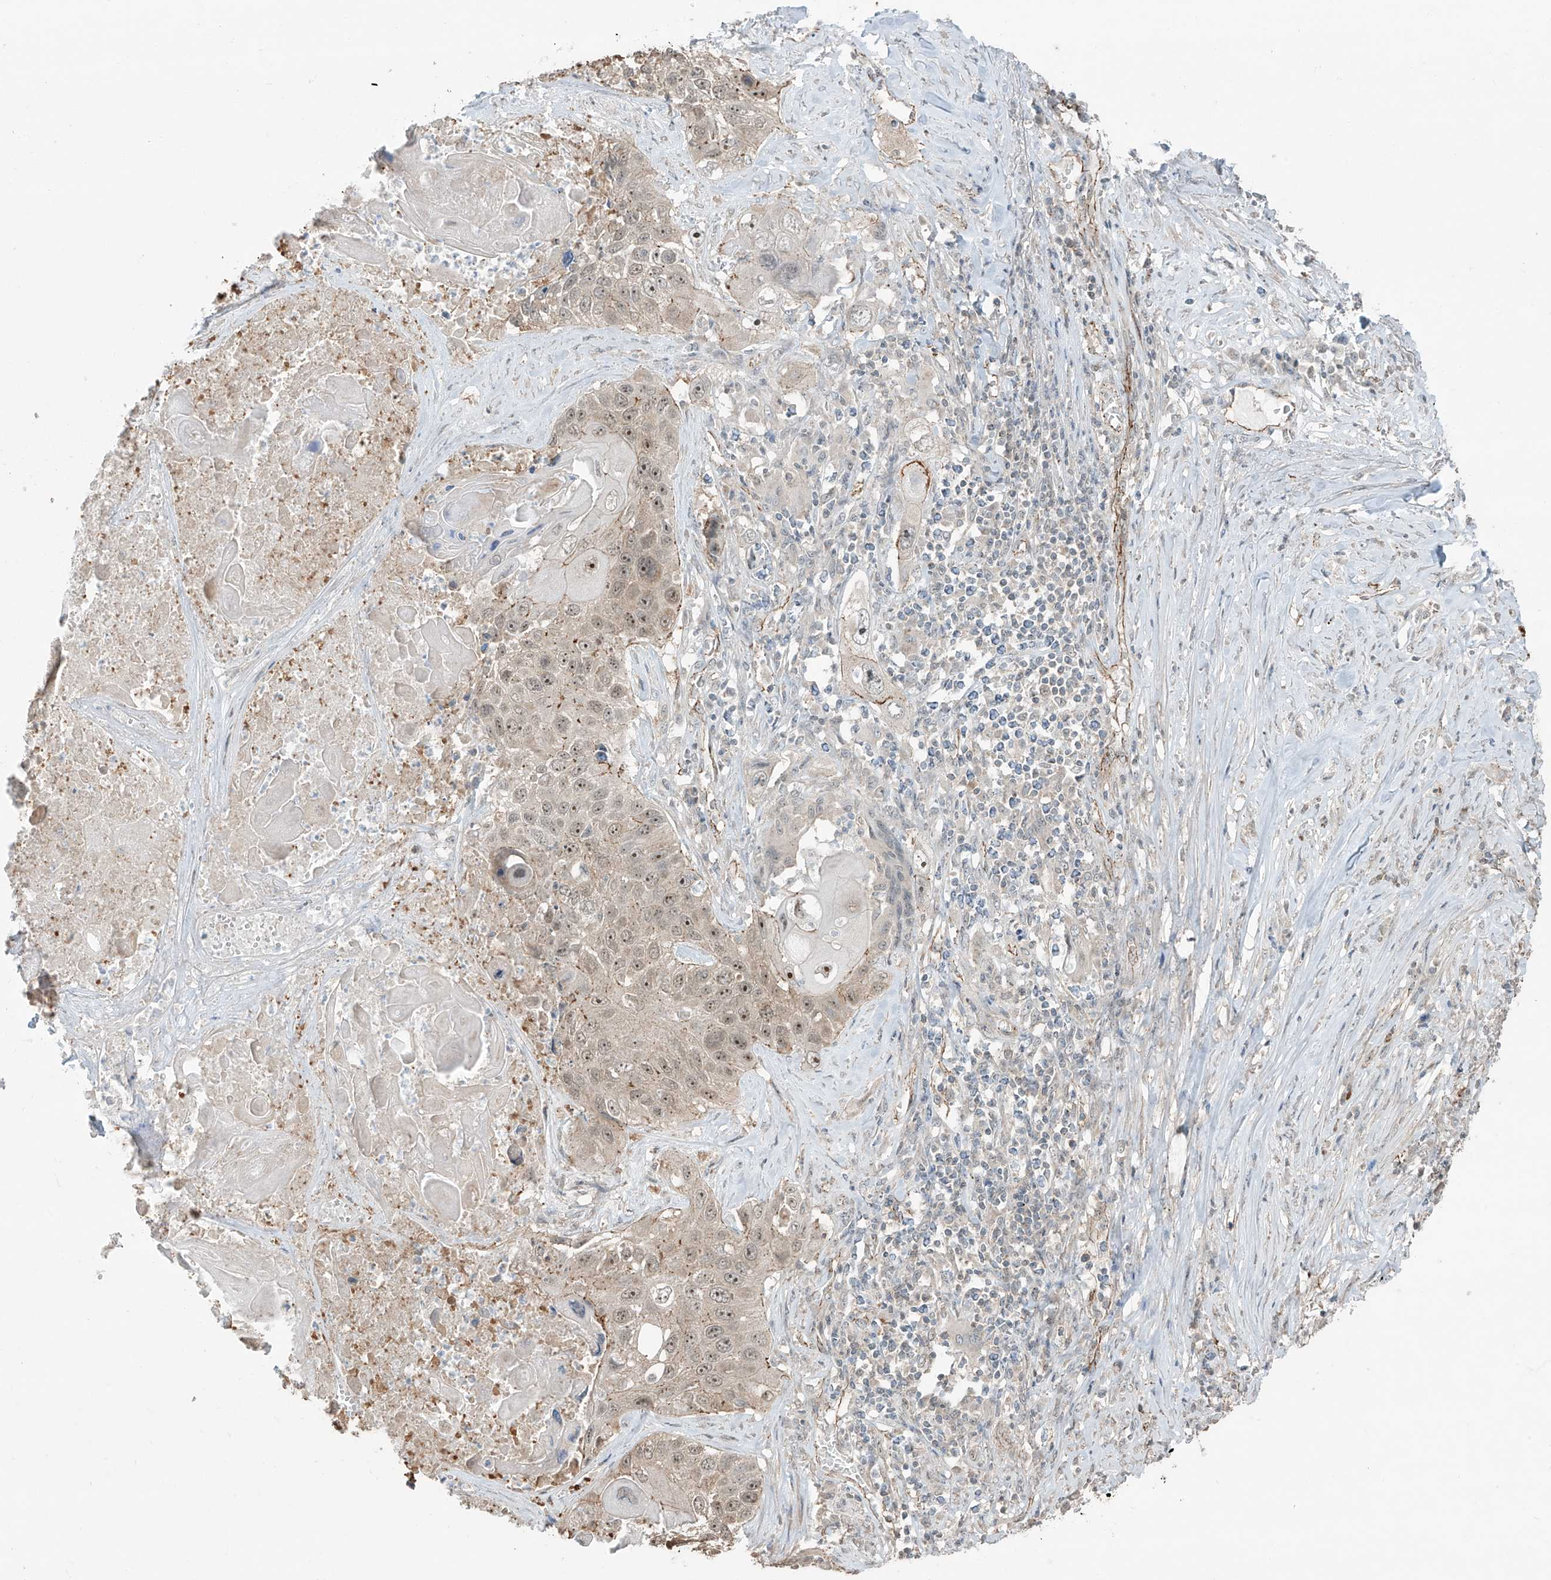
{"staining": {"intensity": "weak", "quantity": ">75%", "location": "cytoplasmic/membranous,nuclear"}, "tissue": "lung cancer", "cell_type": "Tumor cells", "image_type": "cancer", "snomed": [{"axis": "morphology", "description": "Squamous cell carcinoma, NOS"}, {"axis": "topography", "description": "Lung"}], "caption": "Immunohistochemical staining of lung squamous cell carcinoma shows weak cytoplasmic/membranous and nuclear protein expression in about >75% of tumor cells. The protein is stained brown, and the nuclei are stained in blue (DAB IHC with brightfield microscopy, high magnification).", "gene": "ZNF16", "patient": {"sex": "male", "age": 61}}